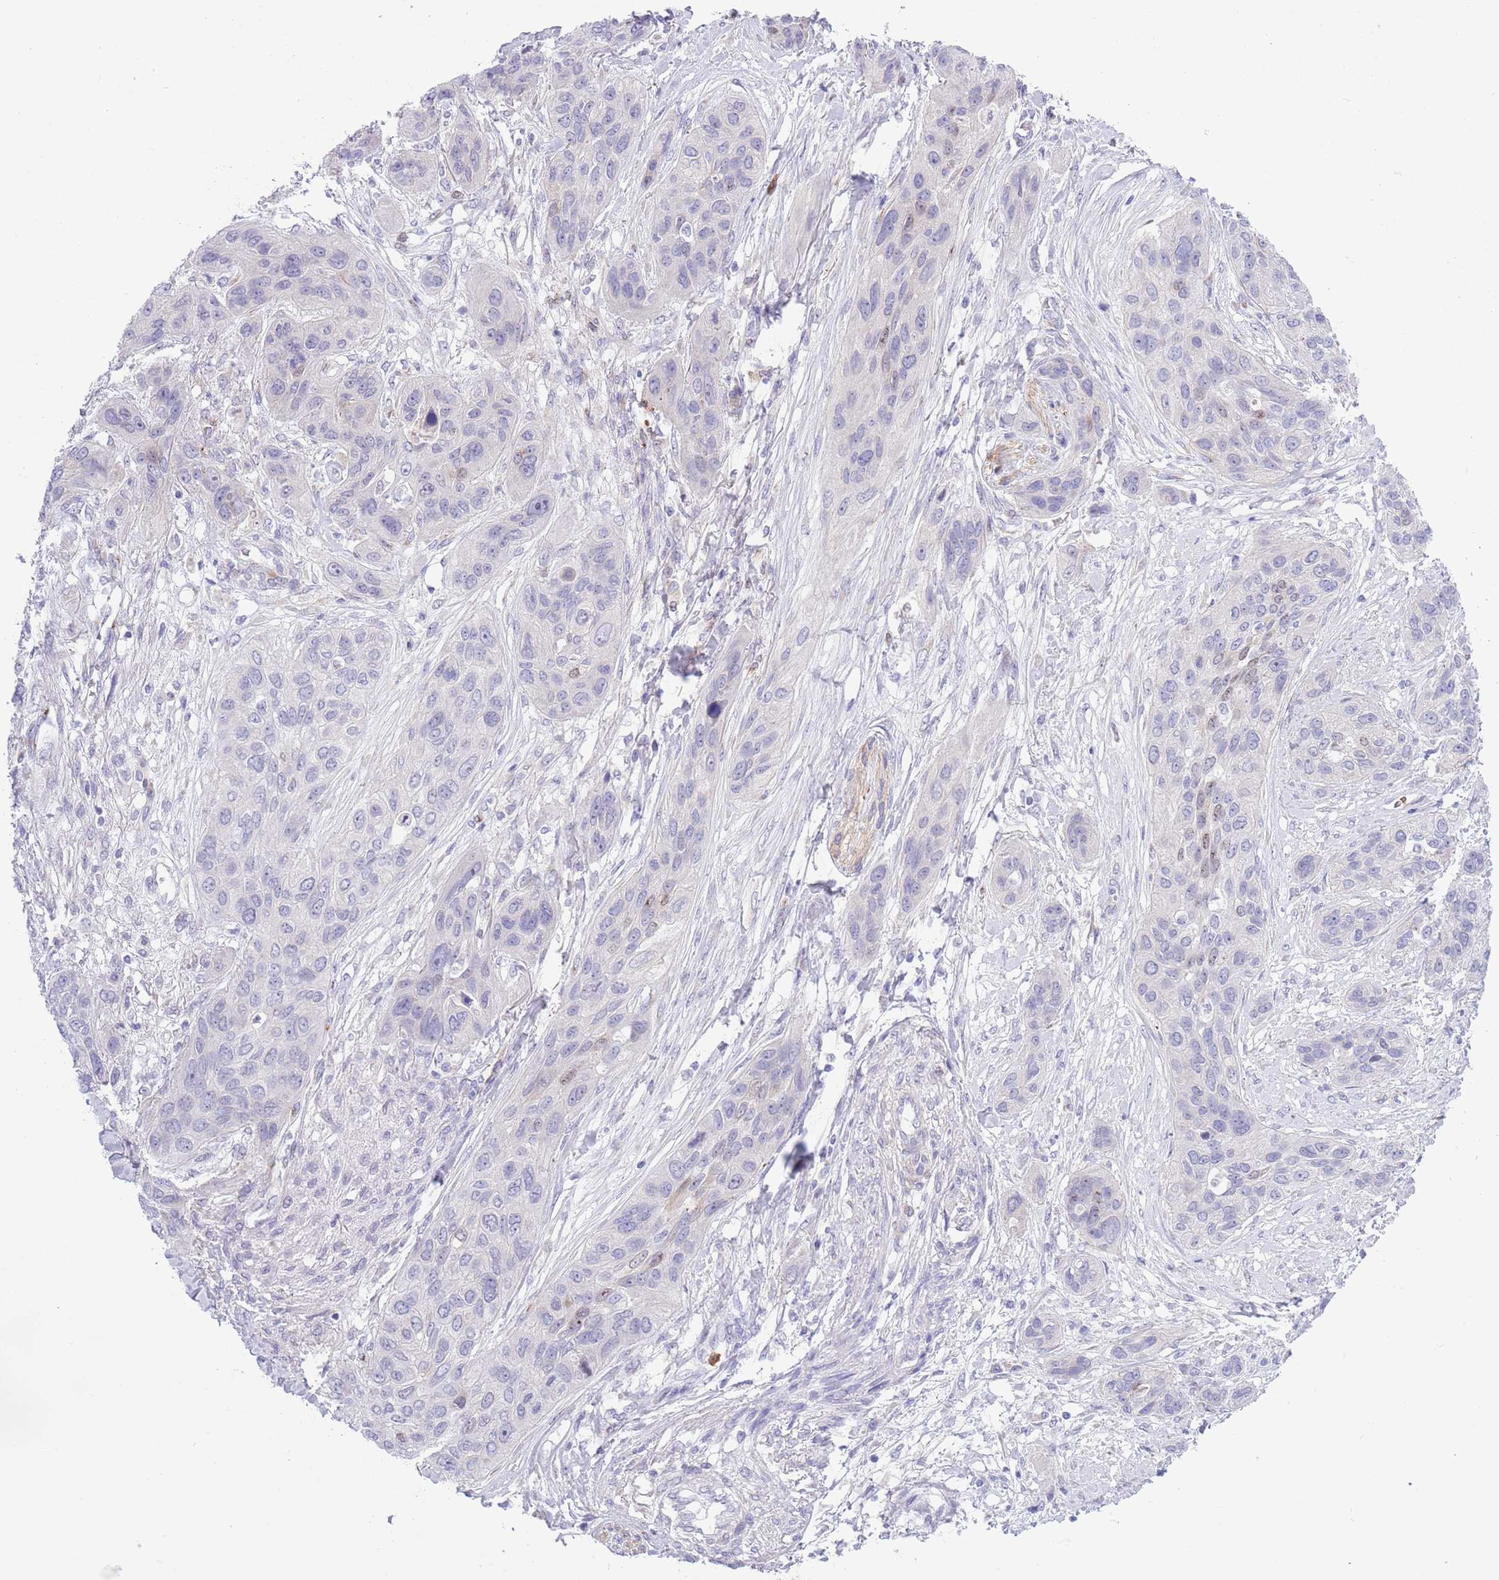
{"staining": {"intensity": "negative", "quantity": "none", "location": "none"}, "tissue": "lung cancer", "cell_type": "Tumor cells", "image_type": "cancer", "snomed": [{"axis": "morphology", "description": "Squamous cell carcinoma, NOS"}, {"axis": "topography", "description": "Lung"}], "caption": "A histopathology image of squamous cell carcinoma (lung) stained for a protein reveals no brown staining in tumor cells. Nuclei are stained in blue.", "gene": "ZFP2", "patient": {"sex": "female", "age": 70}}